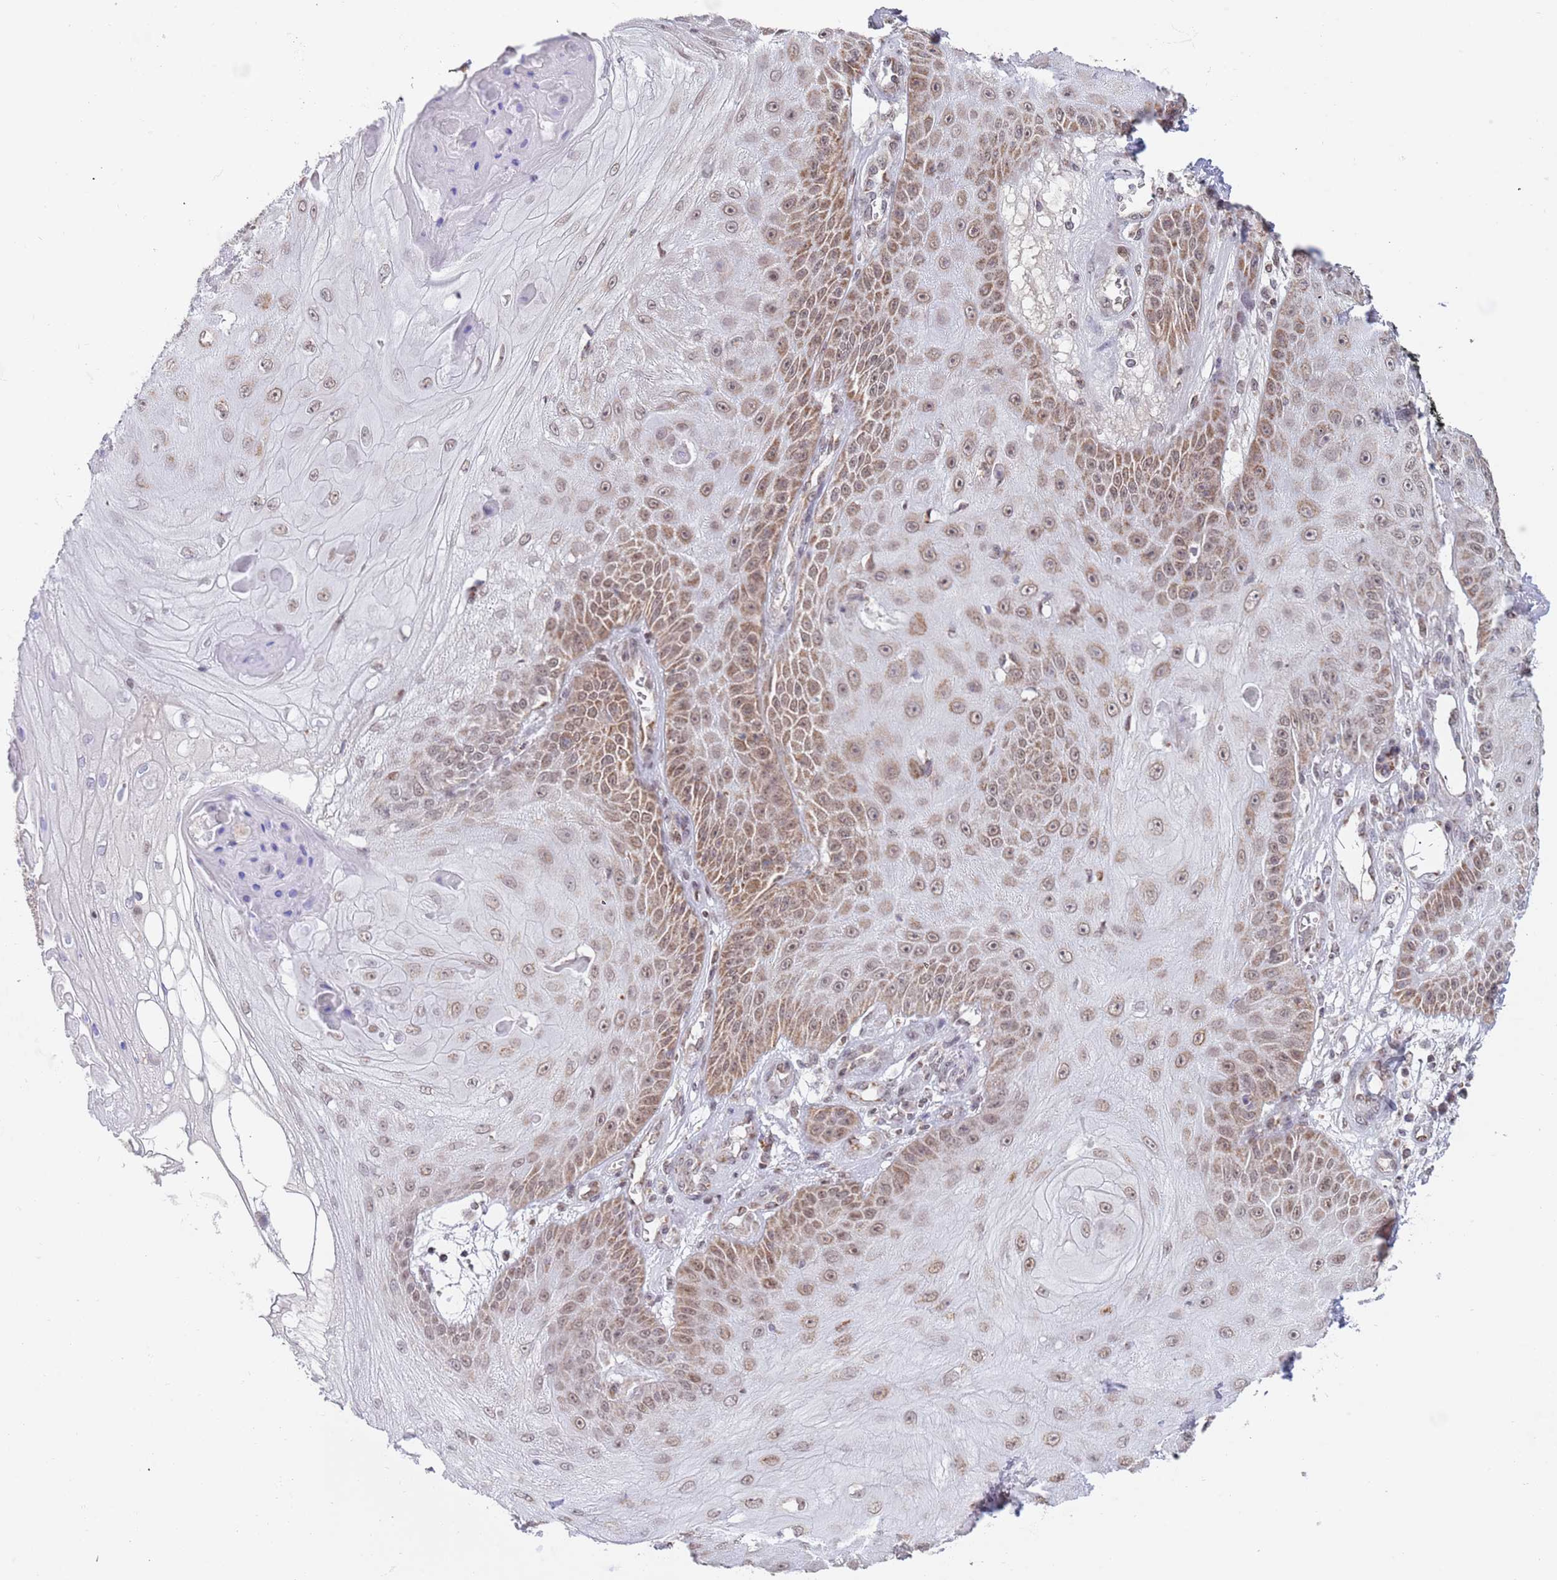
{"staining": {"intensity": "moderate", "quantity": "25%-75%", "location": "cytoplasmic/membranous"}, "tissue": "skin cancer", "cell_type": "Tumor cells", "image_type": "cancer", "snomed": [{"axis": "morphology", "description": "Squamous cell carcinoma, NOS"}, {"axis": "topography", "description": "Skin"}], "caption": "Protein staining of squamous cell carcinoma (skin) tissue demonstrates moderate cytoplasmic/membranous expression in about 25%-75% of tumor cells.", "gene": "TIMM13", "patient": {"sex": "male", "age": 70}}